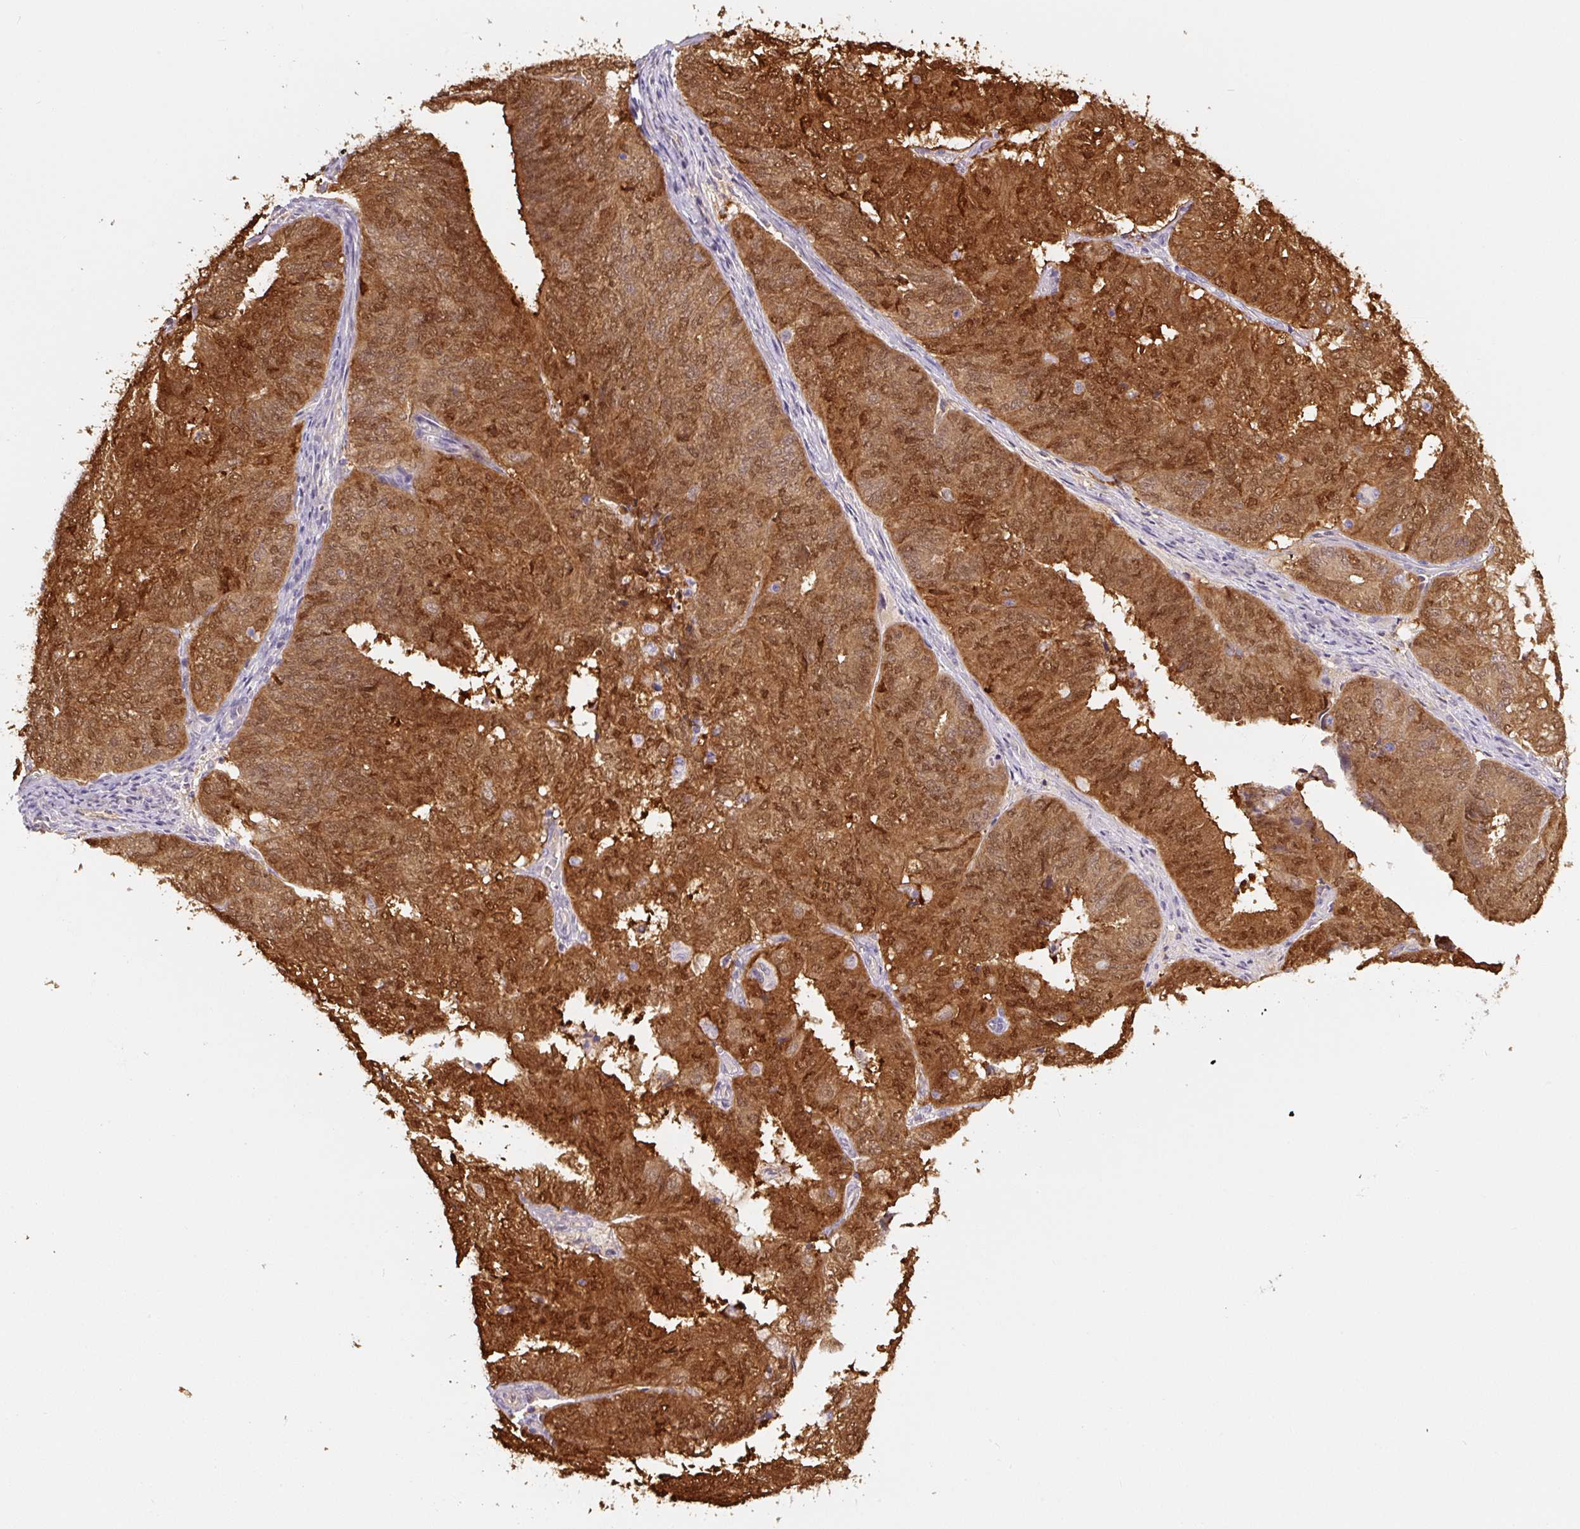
{"staining": {"intensity": "strong", "quantity": ">75%", "location": "cytoplasmic/membranous,nuclear"}, "tissue": "endometrial cancer", "cell_type": "Tumor cells", "image_type": "cancer", "snomed": [{"axis": "morphology", "description": "Adenocarcinoma, NOS"}, {"axis": "topography", "description": "Uterus"}], "caption": "Immunohistochemical staining of endometrial cancer (adenocarcinoma) shows high levels of strong cytoplasmic/membranous and nuclear expression in approximately >75% of tumor cells.", "gene": "ASRGL1", "patient": {"sex": "female", "age": 60}}